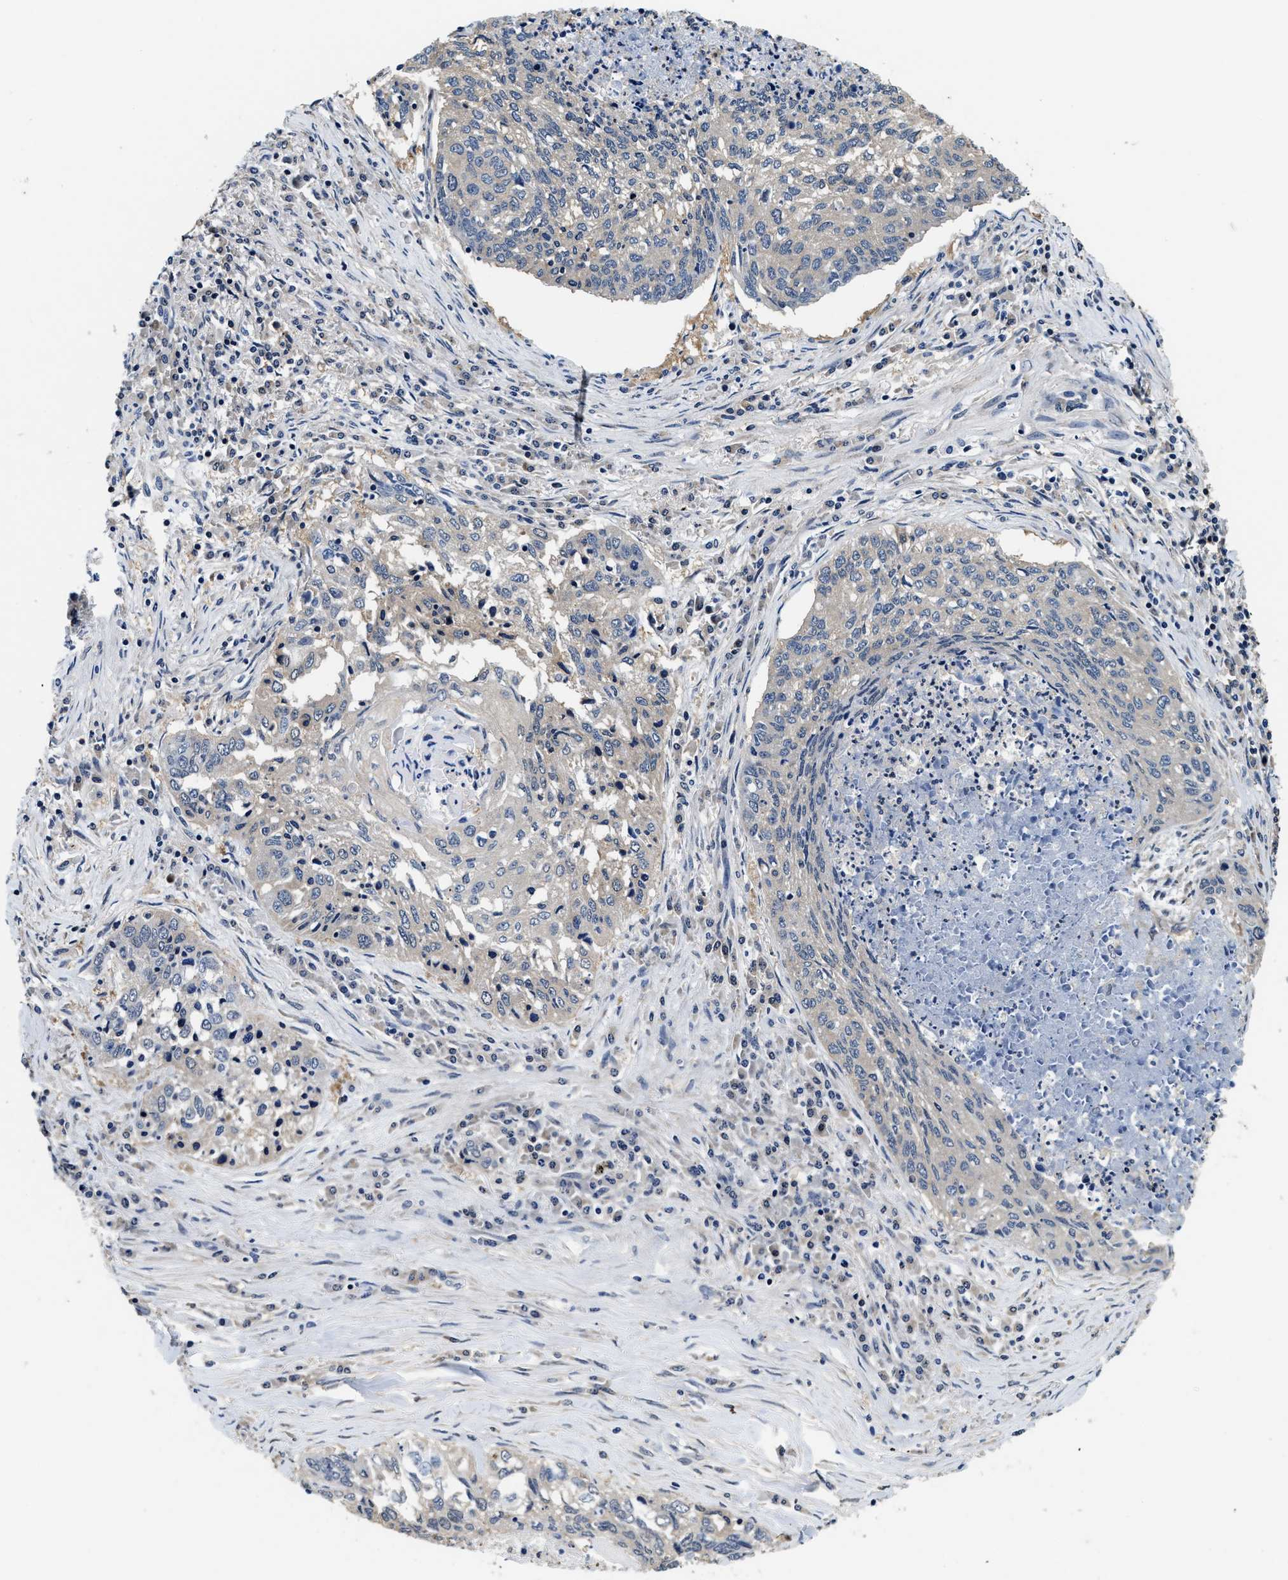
{"staining": {"intensity": "negative", "quantity": "none", "location": "none"}, "tissue": "lung cancer", "cell_type": "Tumor cells", "image_type": "cancer", "snomed": [{"axis": "morphology", "description": "Squamous cell carcinoma, NOS"}, {"axis": "topography", "description": "Lung"}], "caption": "Immunohistochemical staining of lung cancer (squamous cell carcinoma) demonstrates no significant positivity in tumor cells. The staining is performed using DAB brown chromogen with nuclei counter-stained in using hematoxylin.", "gene": "PHPT1", "patient": {"sex": "female", "age": 63}}